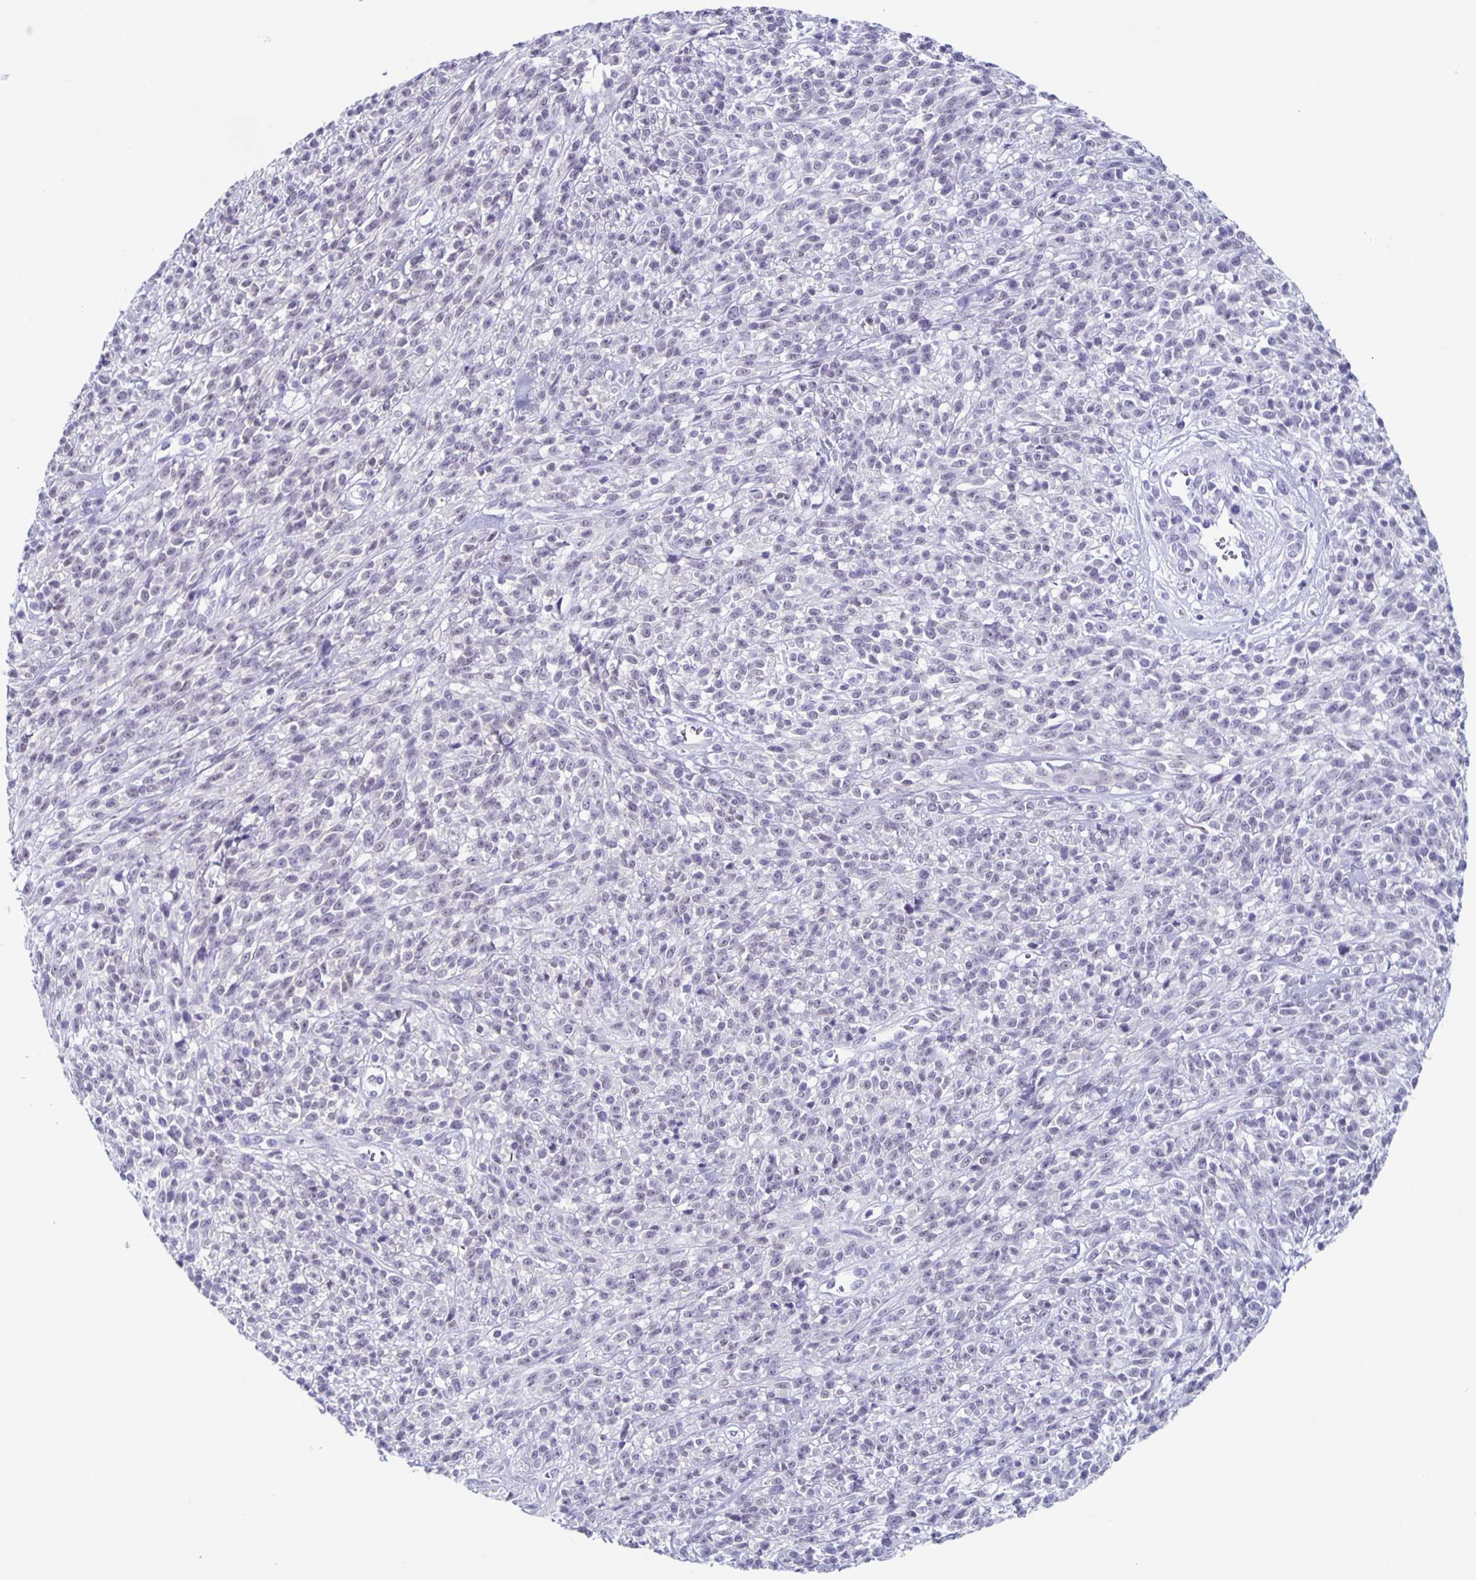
{"staining": {"intensity": "negative", "quantity": "none", "location": "none"}, "tissue": "melanoma", "cell_type": "Tumor cells", "image_type": "cancer", "snomed": [{"axis": "morphology", "description": "Malignant melanoma, NOS"}, {"axis": "topography", "description": "Skin"}, {"axis": "topography", "description": "Skin of trunk"}], "caption": "Immunohistochemical staining of melanoma displays no significant staining in tumor cells. Nuclei are stained in blue.", "gene": "TPPP", "patient": {"sex": "male", "age": 74}}